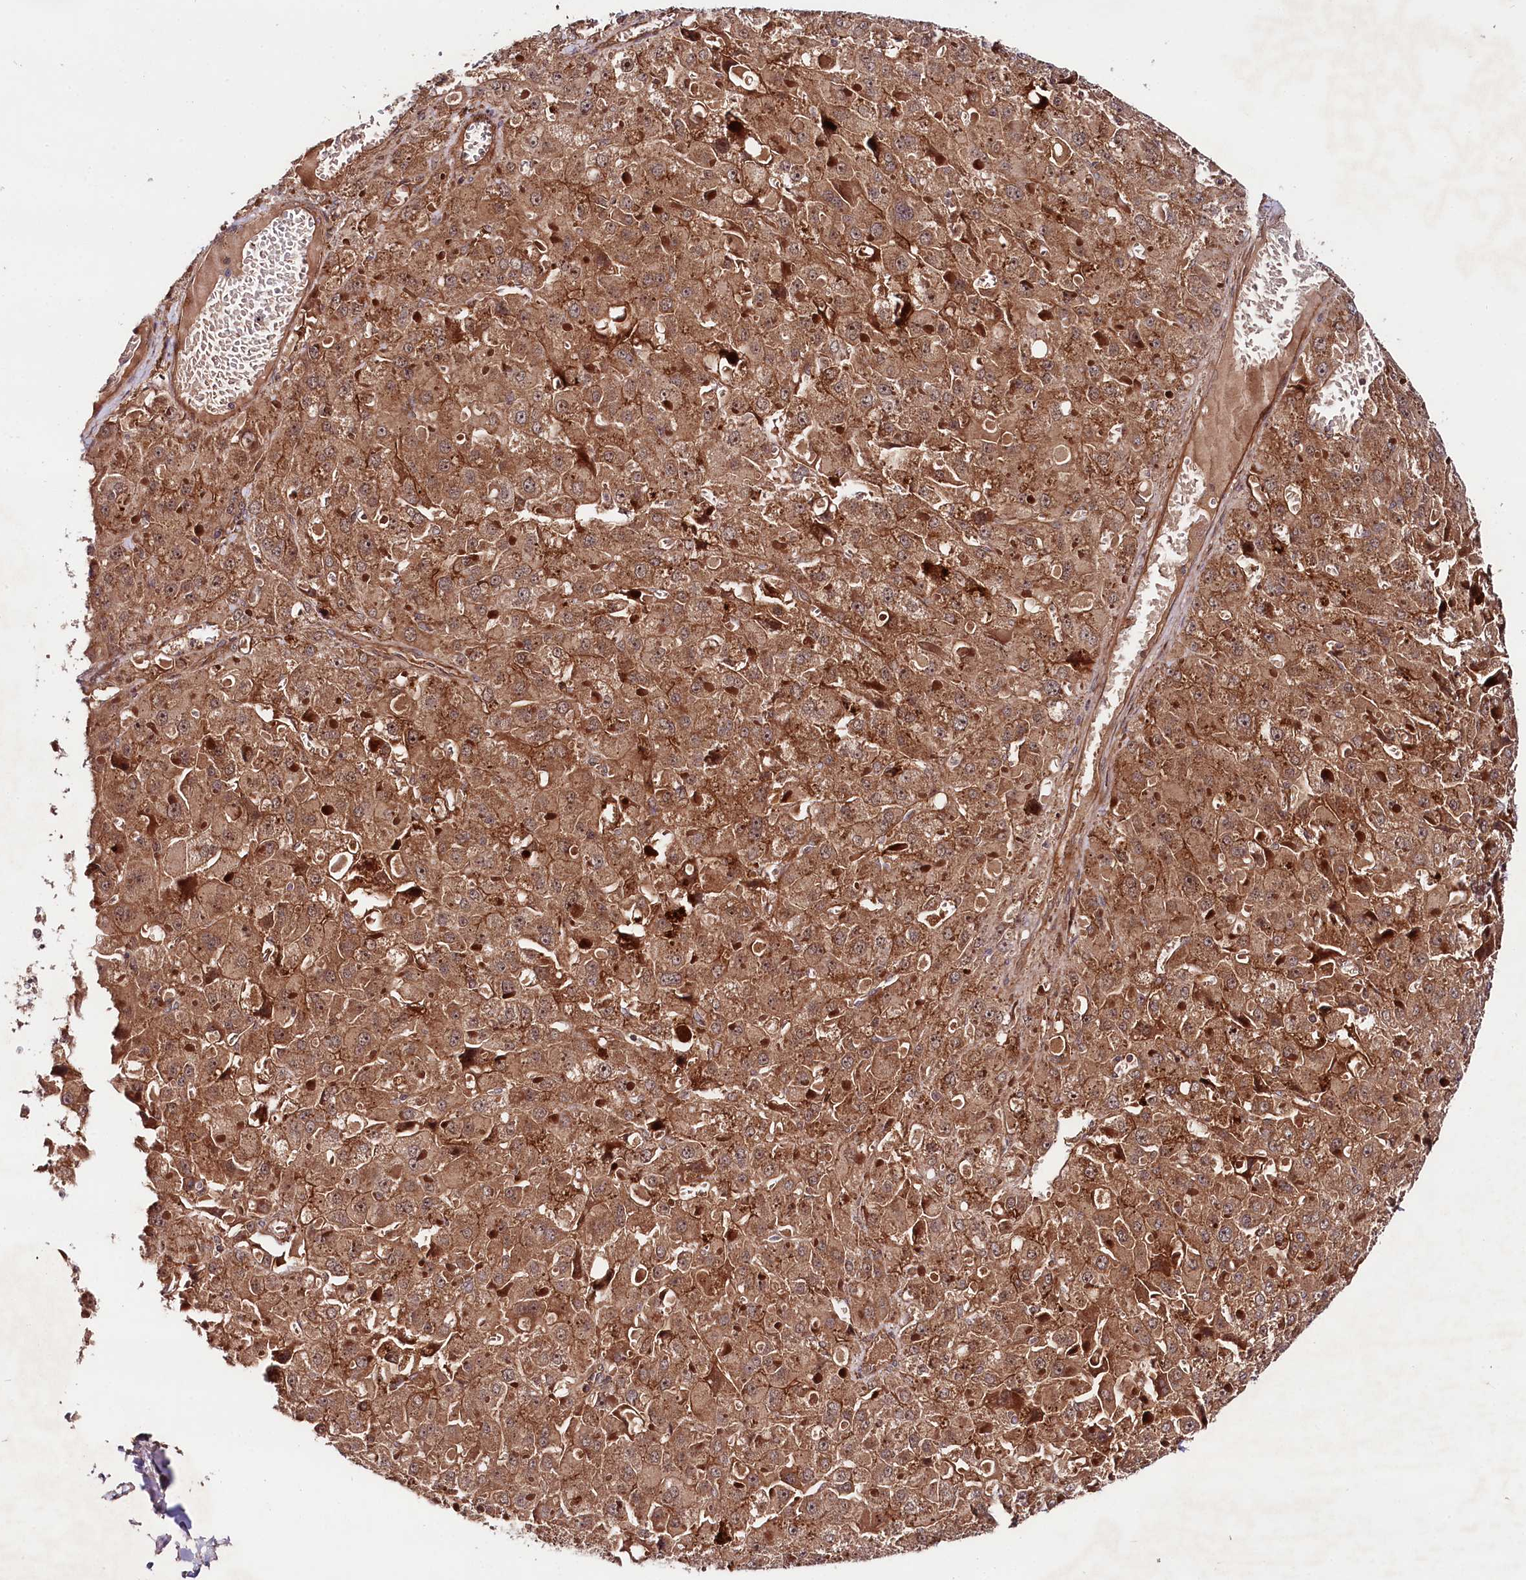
{"staining": {"intensity": "moderate", "quantity": ">75%", "location": "cytoplasmic/membranous"}, "tissue": "liver cancer", "cell_type": "Tumor cells", "image_type": "cancer", "snomed": [{"axis": "morphology", "description": "Carcinoma, Hepatocellular, NOS"}, {"axis": "topography", "description": "Liver"}], "caption": "Human liver cancer (hepatocellular carcinoma) stained with a protein marker exhibits moderate staining in tumor cells.", "gene": "NEDD1", "patient": {"sex": "female", "age": 73}}